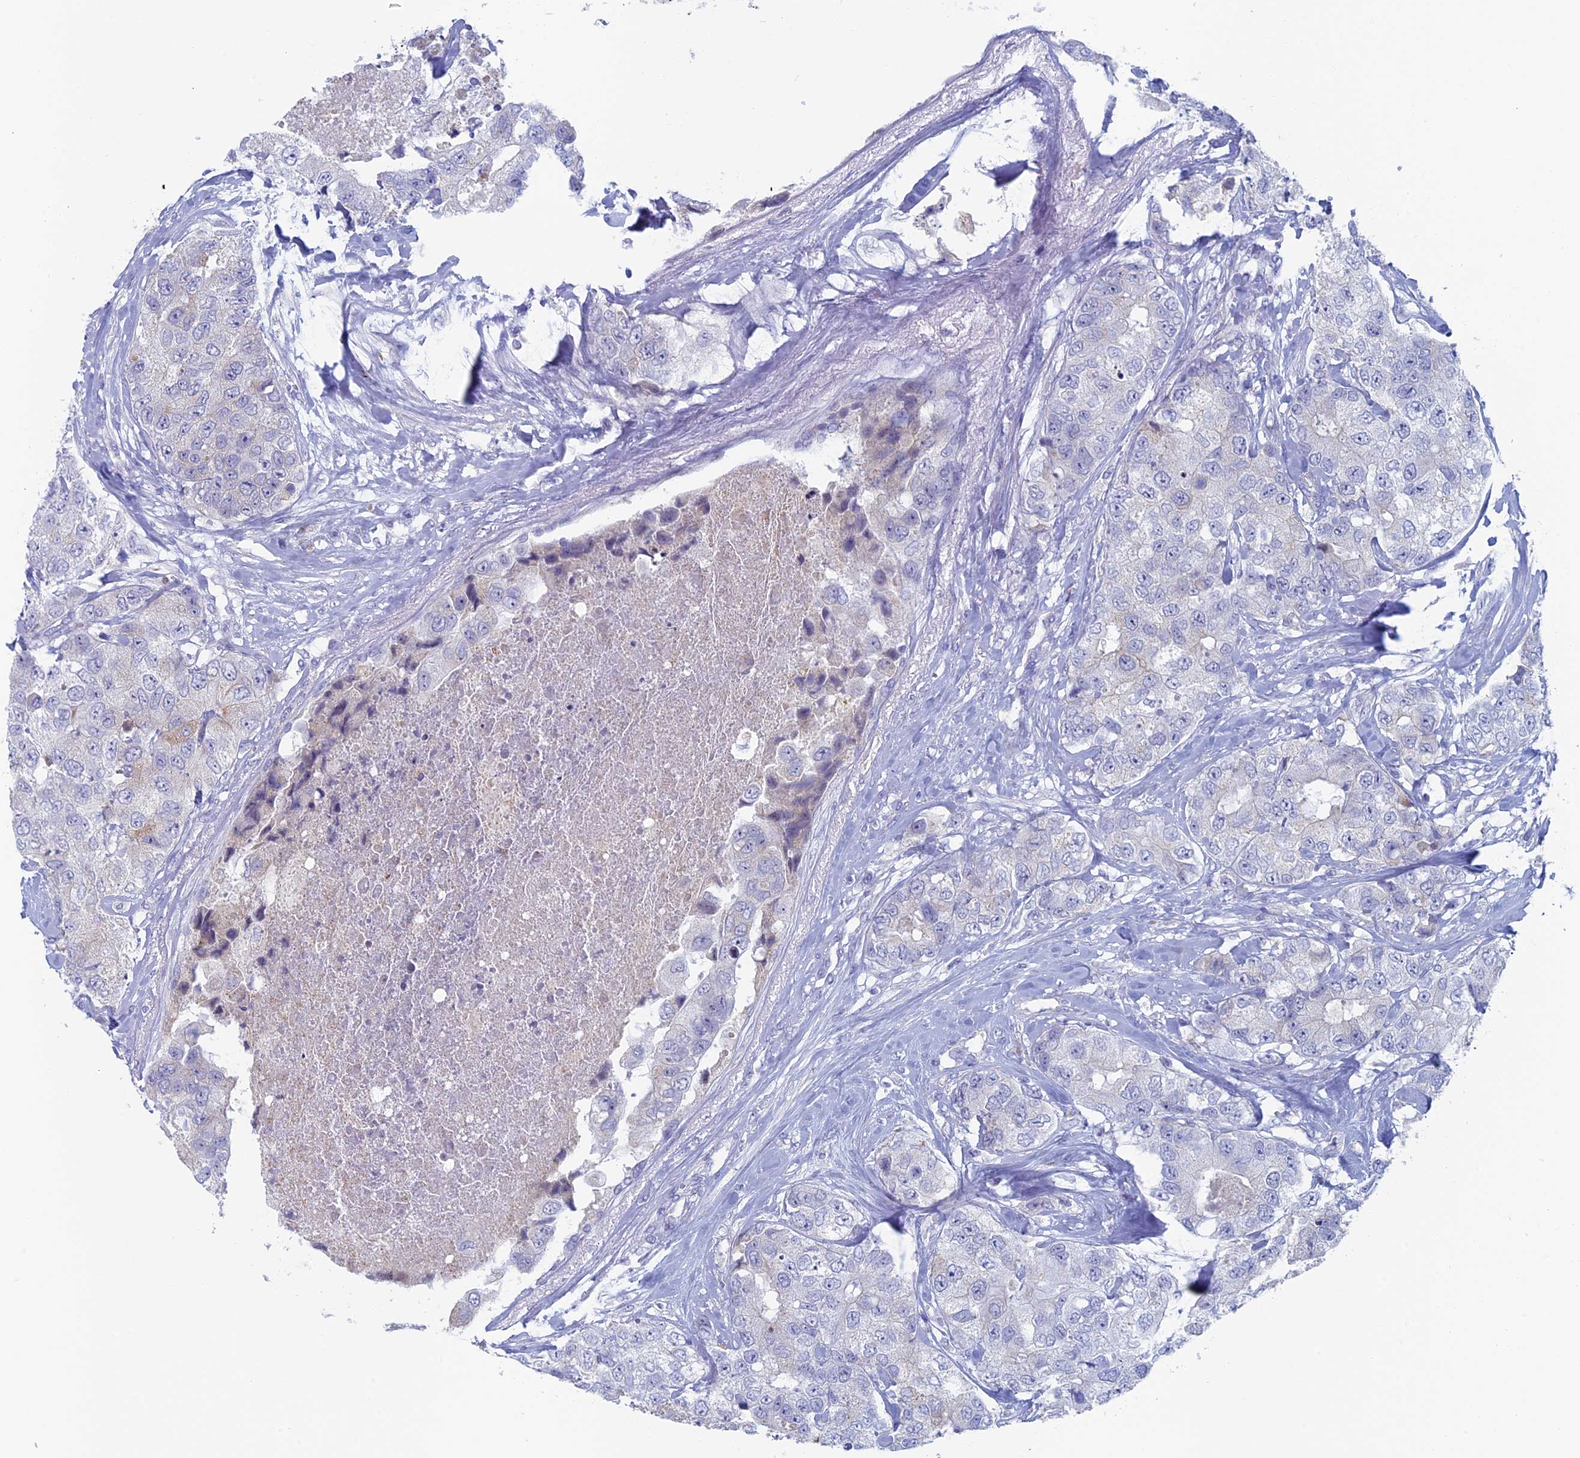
{"staining": {"intensity": "negative", "quantity": "none", "location": "none"}, "tissue": "breast cancer", "cell_type": "Tumor cells", "image_type": "cancer", "snomed": [{"axis": "morphology", "description": "Duct carcinoma"}, {"axis": "topography", "description": "Breast"}], "caption": "This is a photomicrograph of IHC staining of breast invasive ductal carcinoma, which shows no staining in tumor cells.", "gene": "MAGEB6", "patient": {"sex": "female", "age": 62}}